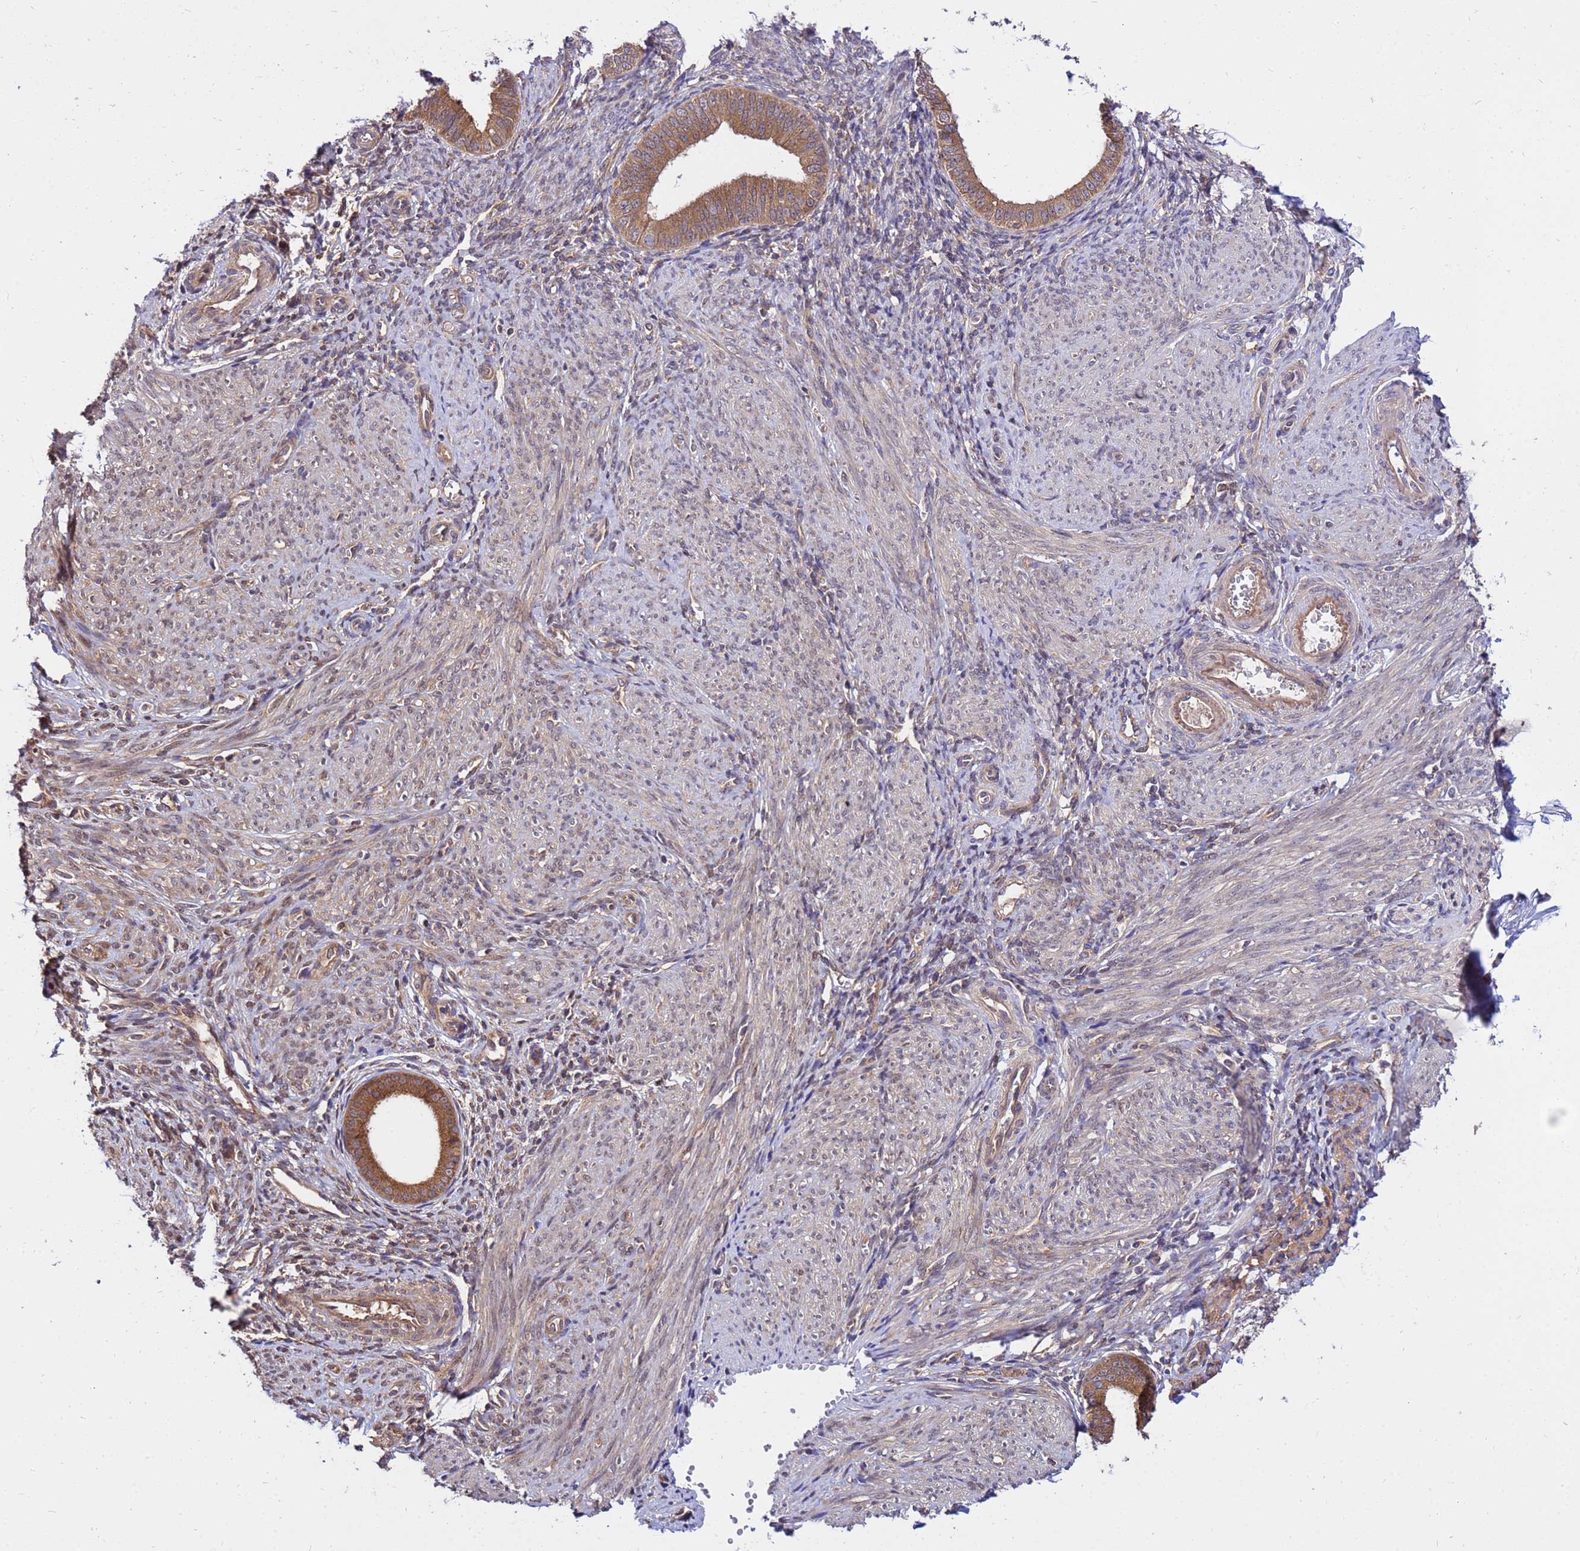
{"staining": {"intensity": "moderate", "quantity": "<25%", "location": "cytoplasmic/membranous"}, "tissue": "endometrium", "cell_type": "Cells in endometrial stroma", "image_type": "normal", "snomed": [{"axis": "morphology", "description": "Normal tissue, NOS"}, {"axis": "topography", "description": "Endometrium"}], "caption": "DAB (3,3'-diaminobenzidine) immunohistochemical staining of normal human endometrium reveals moderate cytoplasmic/membranous protein expression in about <25% of cells in endometrial stroma.", "gene": "GET3", "patient": {"sex": "female", "age": 49}}